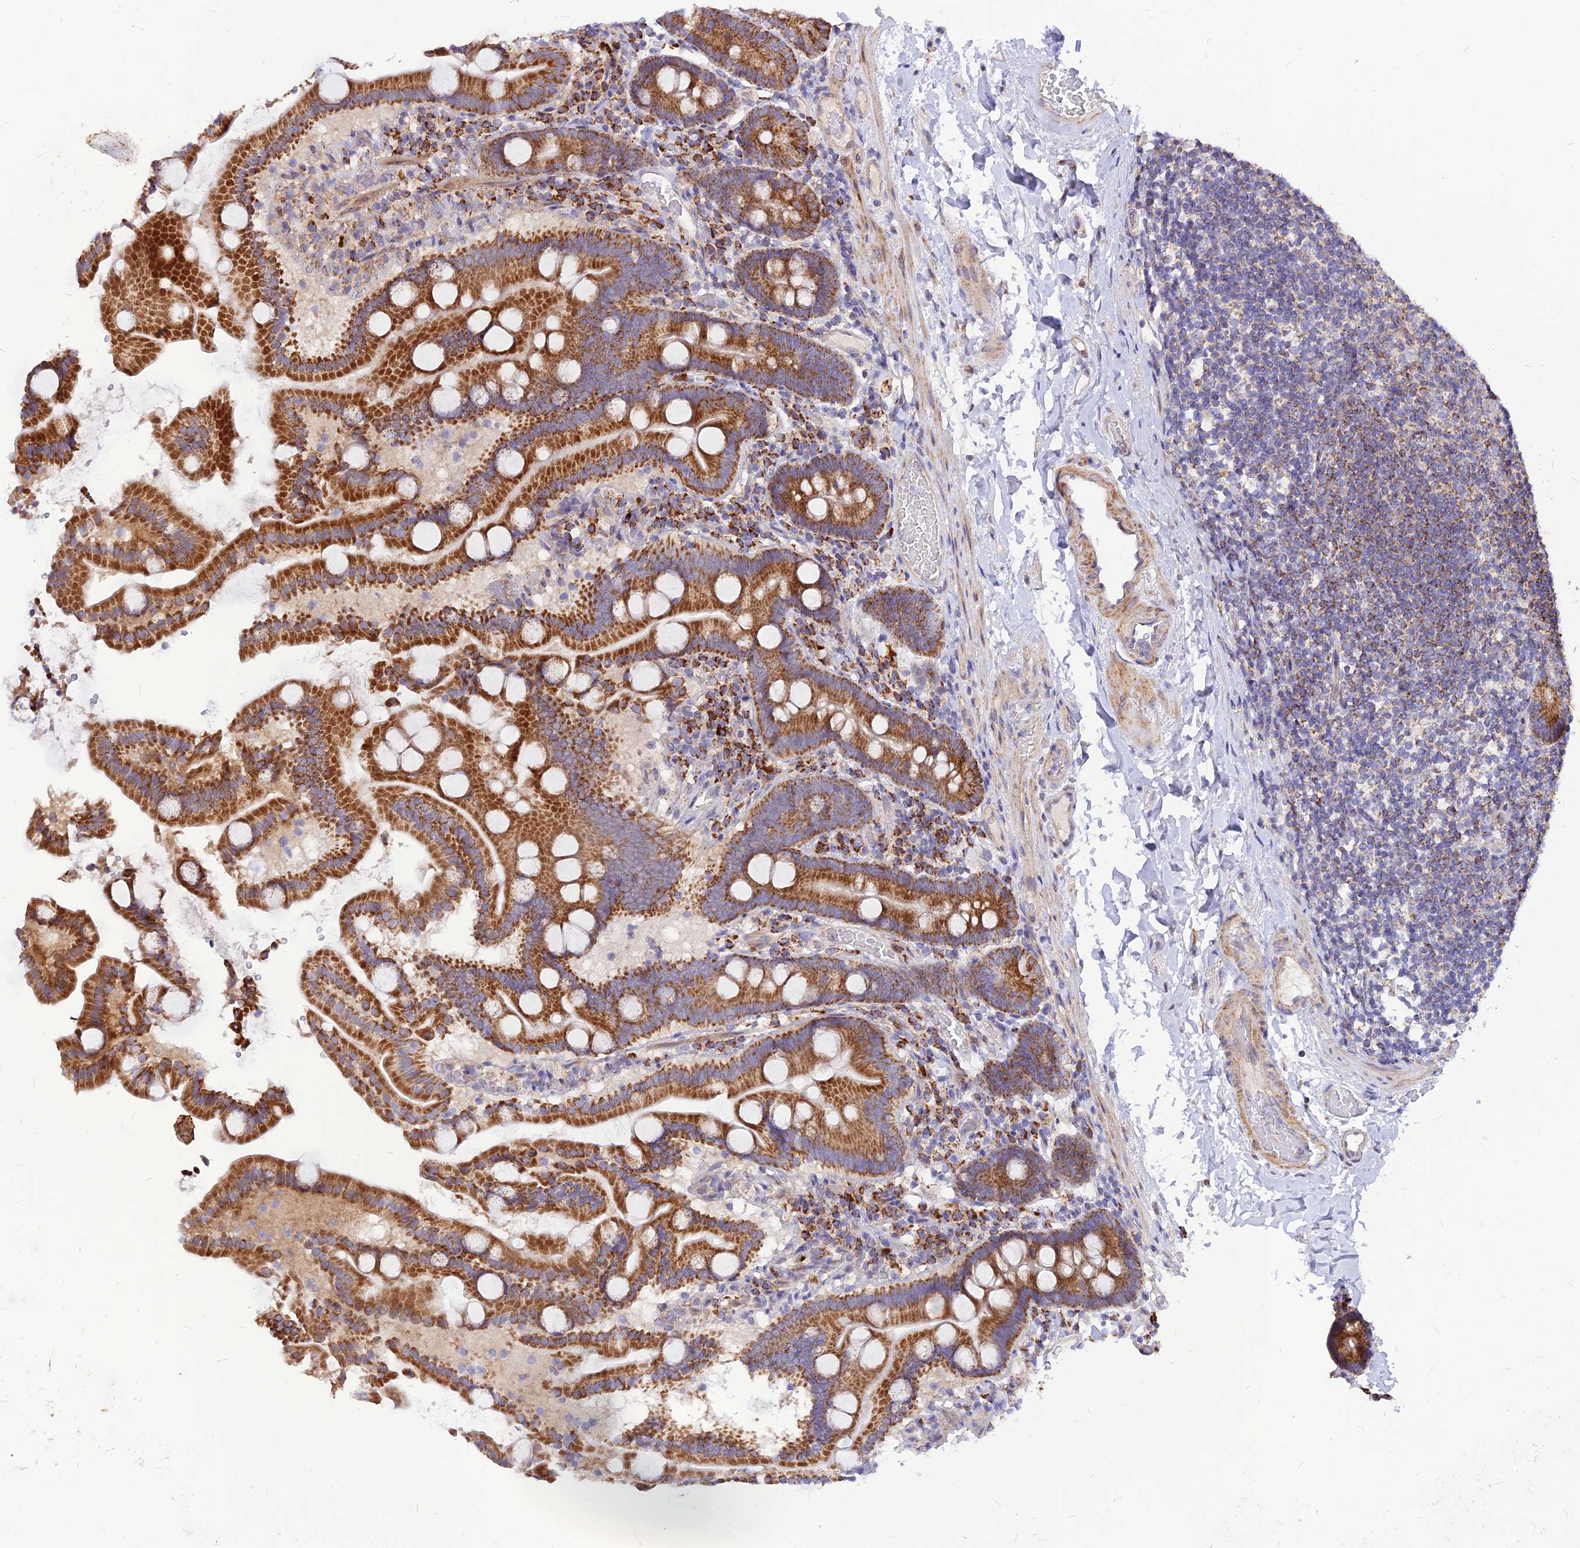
{"staining": {"intensity": "strong", "quantity": ">75%", "location": "cytoplasmic/membranous"}, "tissue": "duodenum", "cell_type": "Glandular cells", "image_type": "normal", "snomed": [{"axis": "morphology", "description": "Normal tissue, NOS"}, {"axis": "topography", "description": "Duodenum"}], "caption": "This photomicrograph shows immunohistochemistry staining of normal duodenum, with high strong cytoplasmic/membranous staining in approximately >75% of glandular cells.", "gene": "ECI1", "patient": {"sex": "male", "age": 55}}